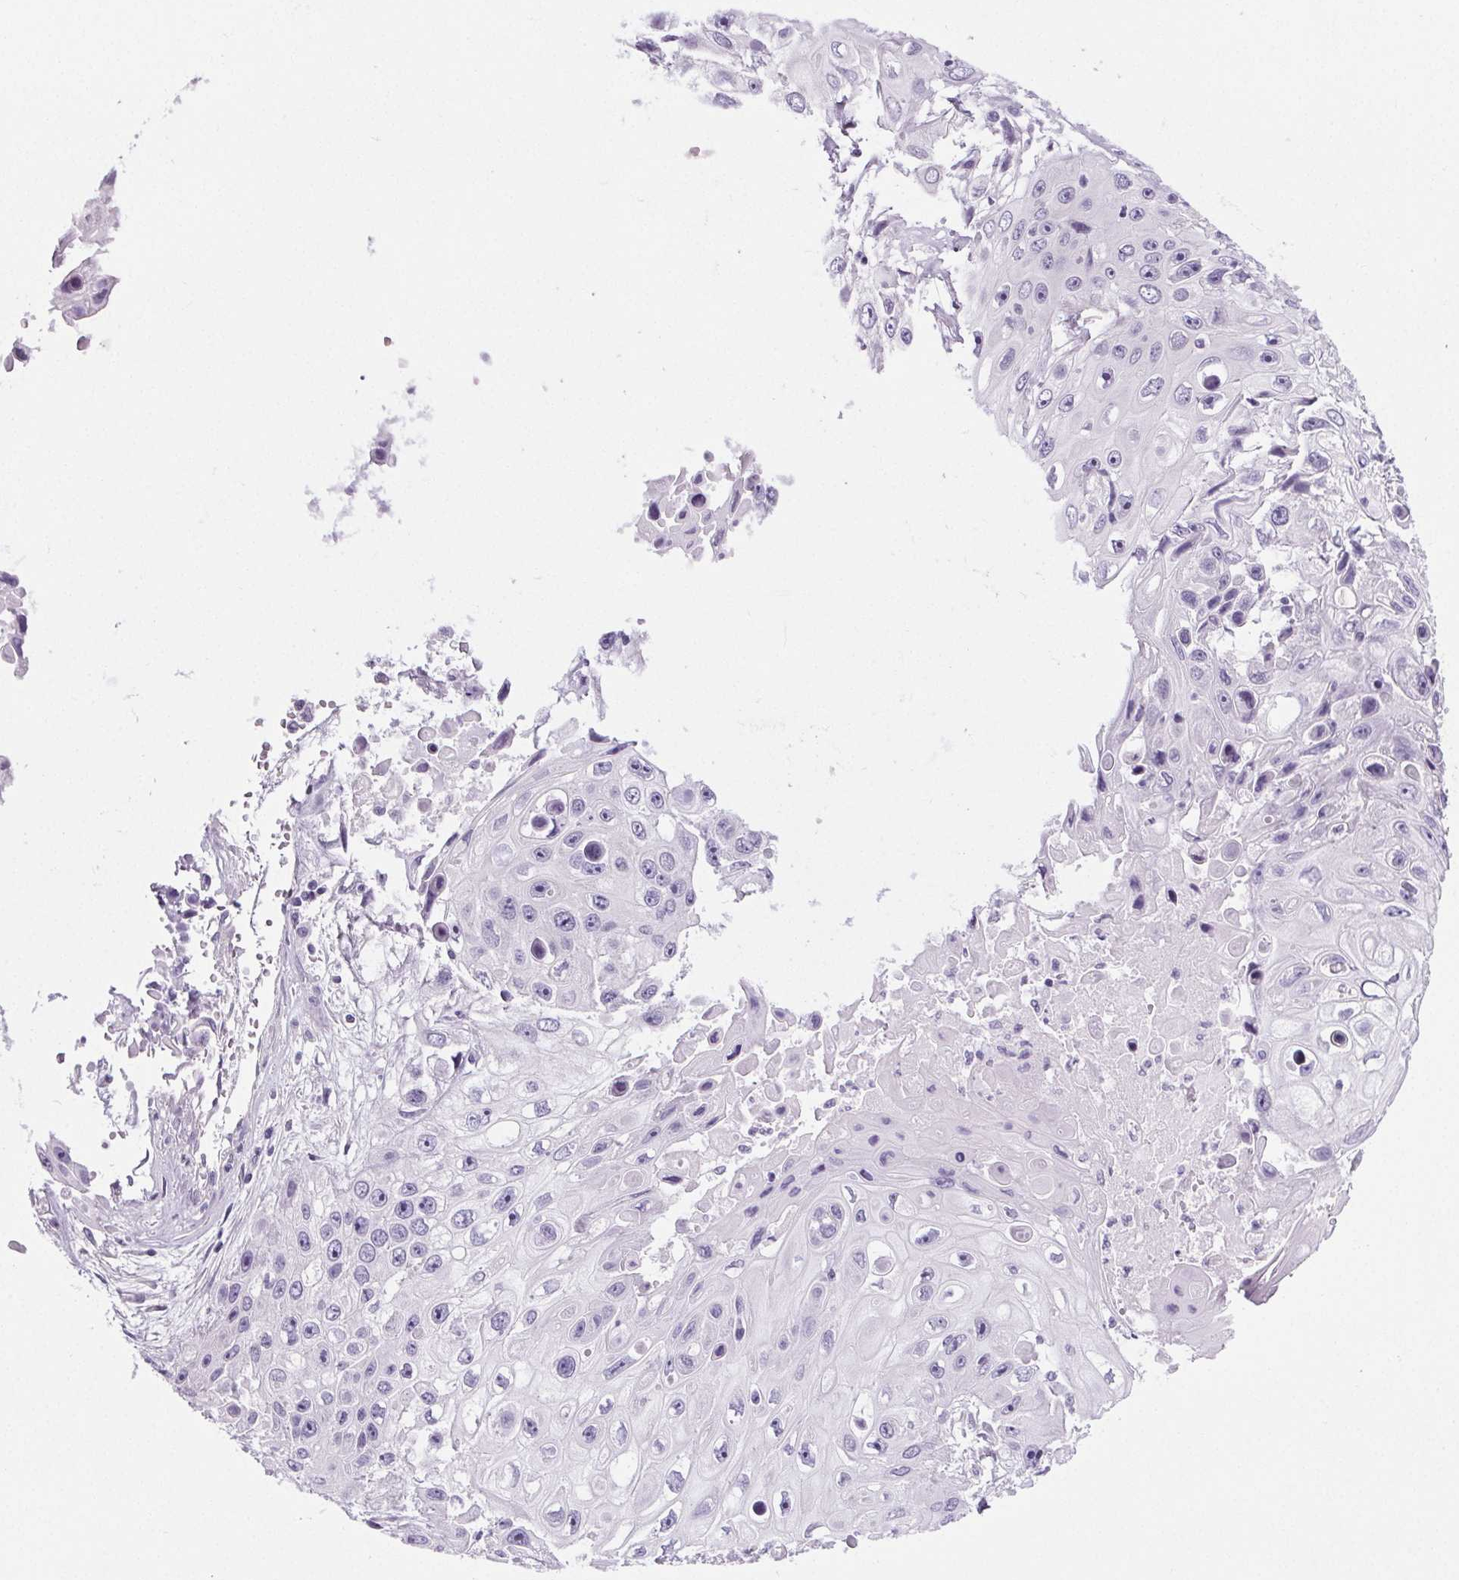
{"staining": {"intensity": "negative", "quantity": "none", "location": "none"}, "tissue": "skin cancer", "cell_type": "Tumor cells", "image_type": "cancer", "snomed": [{"axis": "morphology", "description": "Squamous cell carcinoma, NOS"}, {"axis": "topography", "description": "Skin"}], "caption": "This is an immunohistochemistry photomicrograph of skin cancer. There is no staining in tumor cells.", "gene": "ELAVL2", "patient": {"sex": "male", "age": 82}}